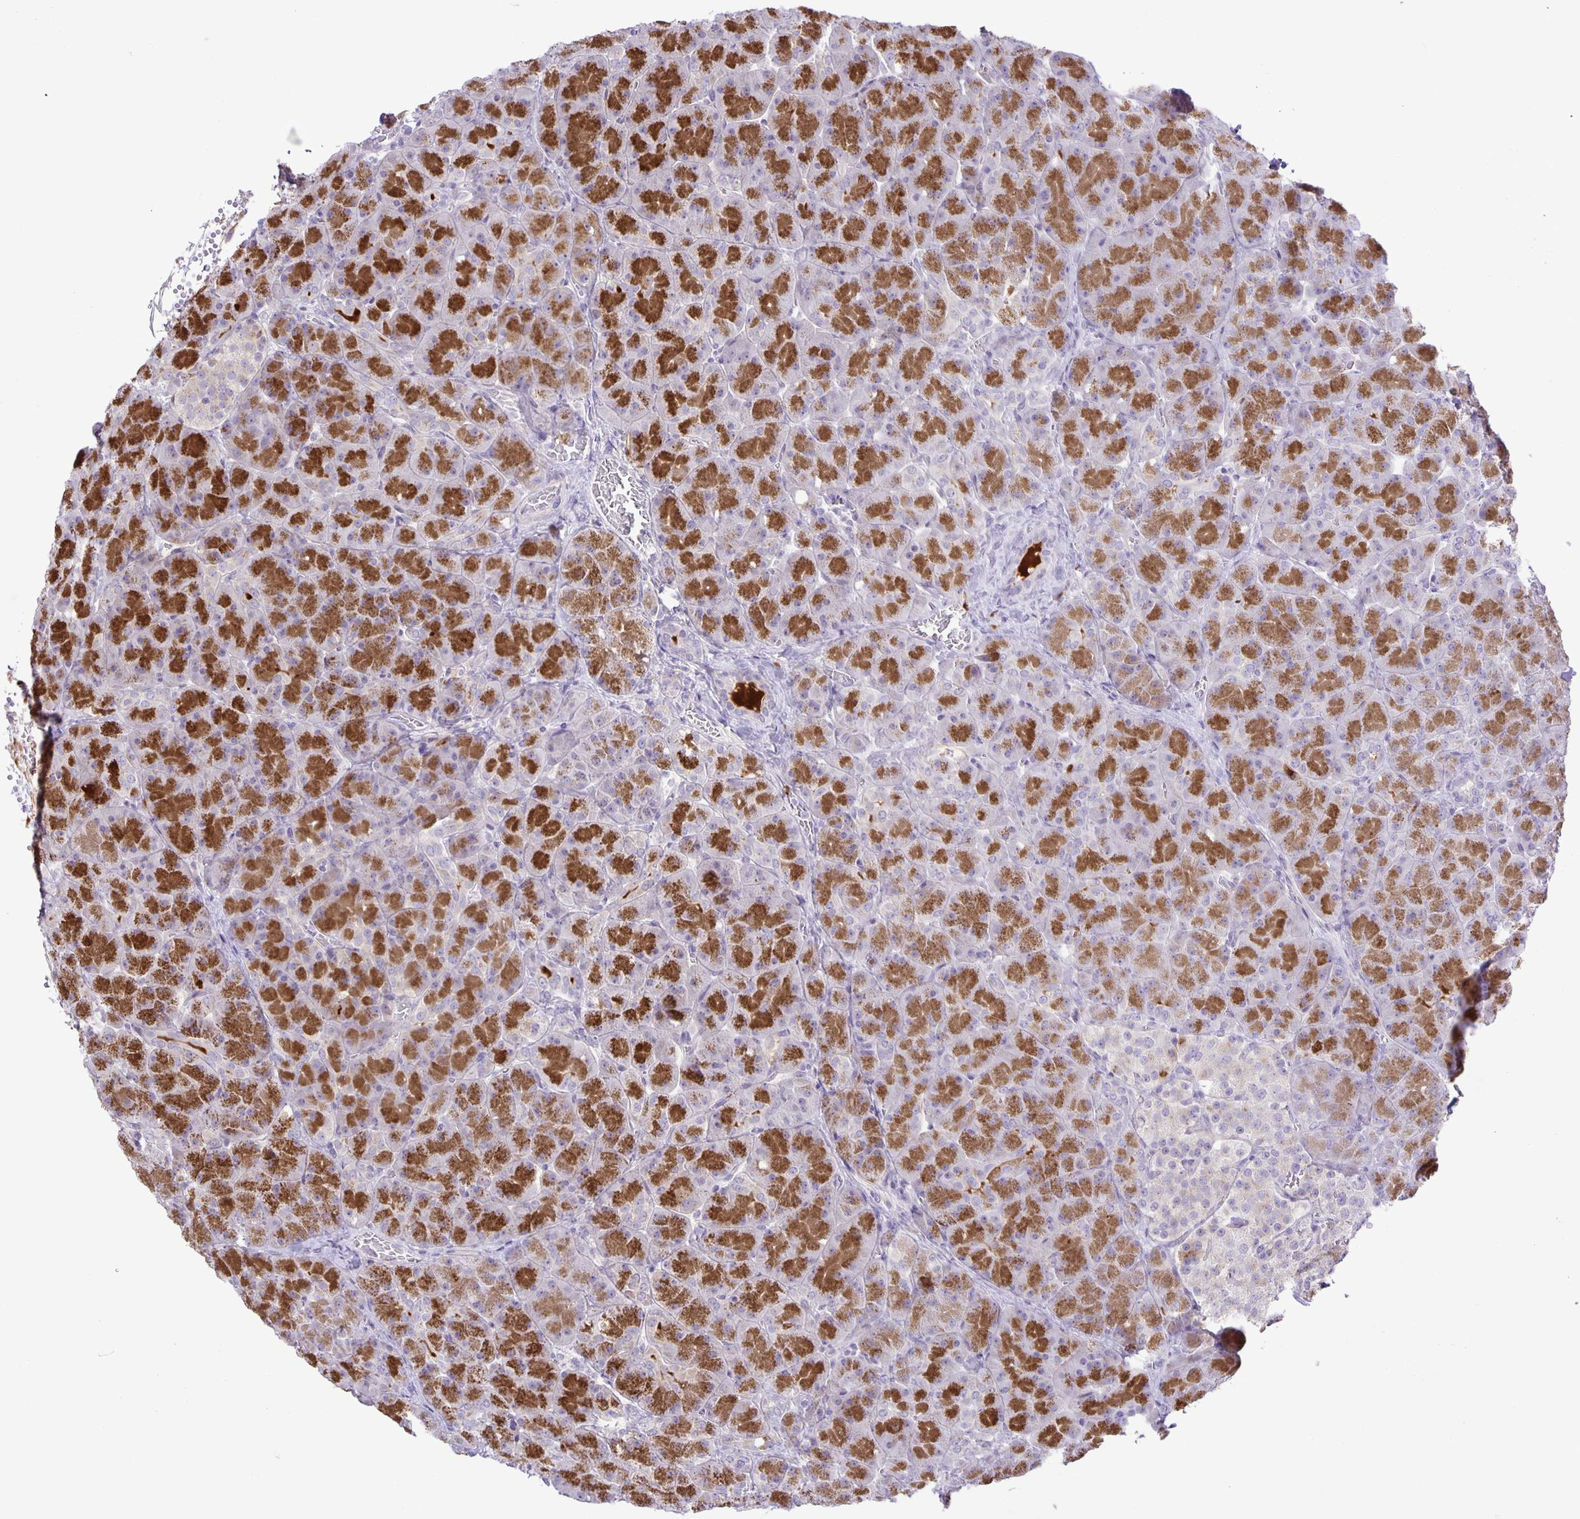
{"staining": {"intensity": "strong", "quantity": "25%-75%", "location": "cytoplasmic/membranous"}, "tissue": "pancreas", "cell_type": "Exocrine glandular cells", "image_type": "normal", "snomed": [{"axis": "morphology", "description": "Normal tissue, NOS"}, {"axis": "topography", "description": "Pancreas"}], "caption": "Normal pancreas was stained to show a protein in brown. There is high levels of strong cytoplasmic/membranous staining in about 25%-75% of exocrine glandular cells. Using DAB (brown) and hematoxylin (blue) stains, captured at high magnification using brightfield microscopy.", "gene": "ADCK1", "patient": {"sex": "male", "age": 55}}